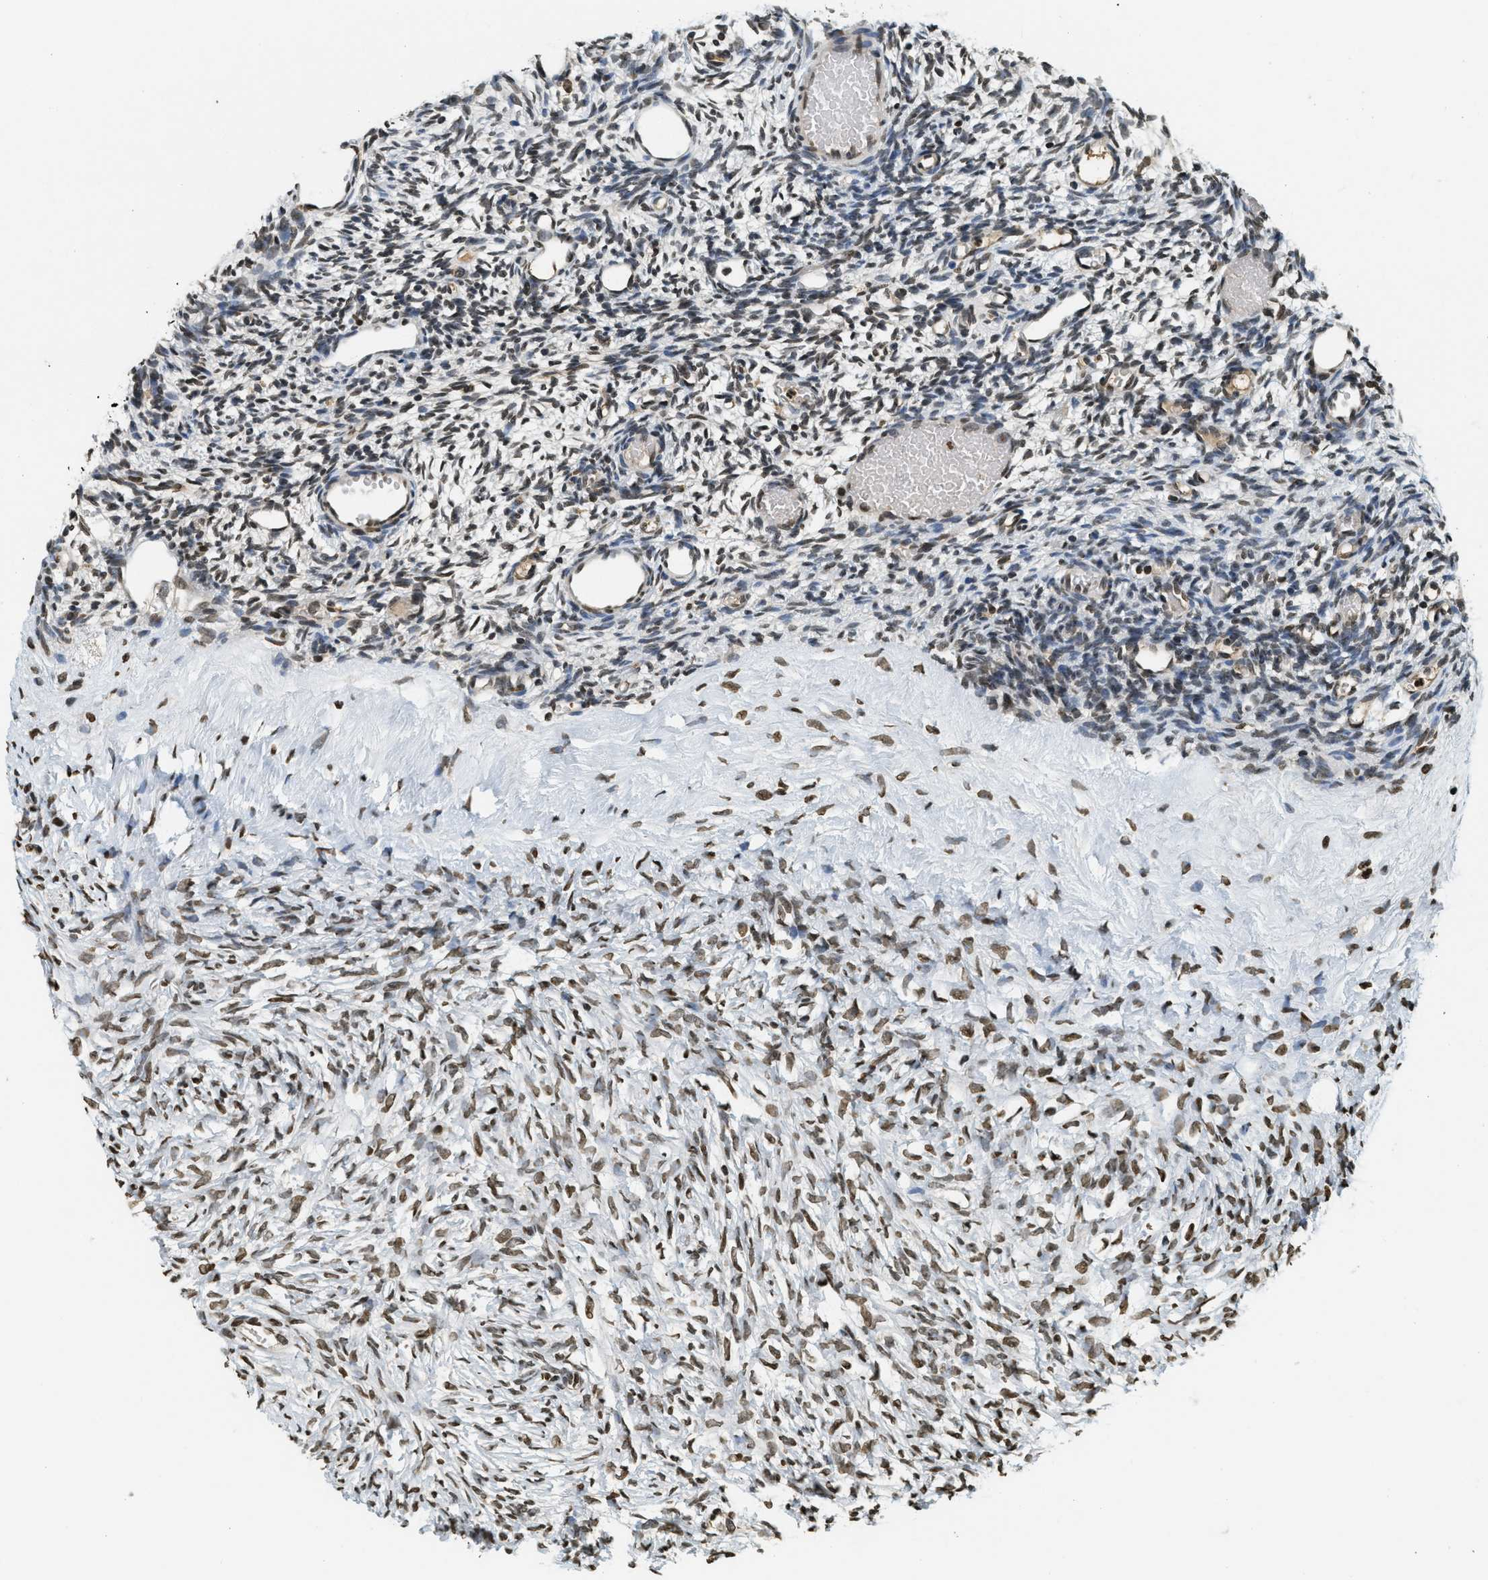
{"staining": {"intensity": "moderate", "quantity": ">75%", "location": "nuclear"}, "tissue": "ovary", "cell_type": "Ovarian stroma cells", "image_type": "normal", "snomed": [{"axis": "morphology", "description": "Normal tissue, NOS"}, {"axis": "topography", "description": "Ovary"}], "caption": "High-power microscopy captured an immunohistochemistry histopathology image of benign ovary, revealing moderate nuclear staining in approximately >75% of ovarian stroma cells. The staining is performed using DAB brown chromogen to label protein expression. The nuclei are counter-stained blue using hematoxylin.", "gene": "LDB2", "patient": {"sex": "female", "age": 35}}